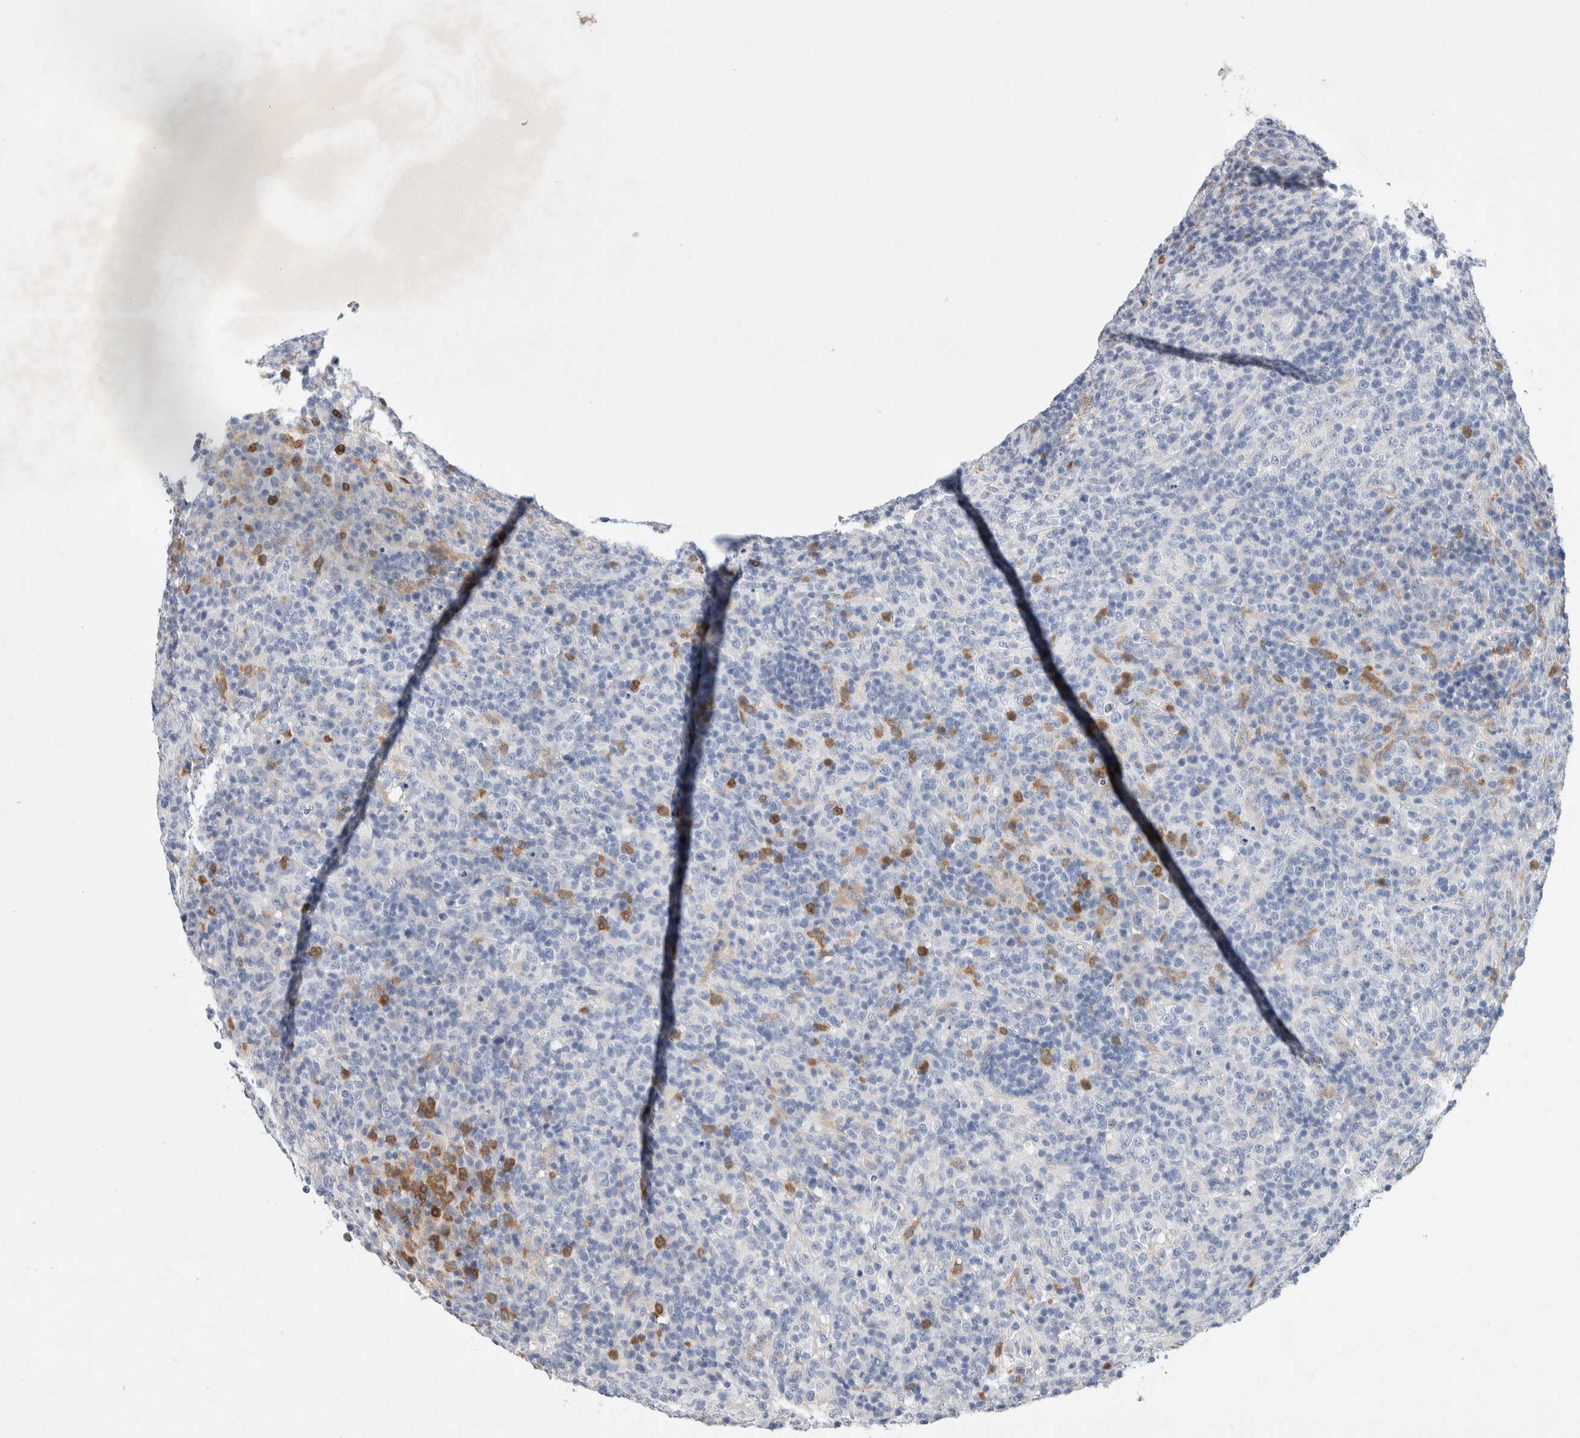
{"staining": {"intensity": "negative", "quantity": "none", "location": "none"}, "tissue": "lymphoma", "cell_type": "Tumor cells", "image_type": "cancer", "snomed": [{"axis": "morphology", "description": "Malignant lymphoma, non-Hodgkin's type, High grade"}, {"axis": "topography", "description": "Lymph node"}], "caption": "Photomicrograph shows no significant protein expression in tumor cells of lymphoma.", "gene": "NCF2", "patient": {"sex": "female", "age": 76}}